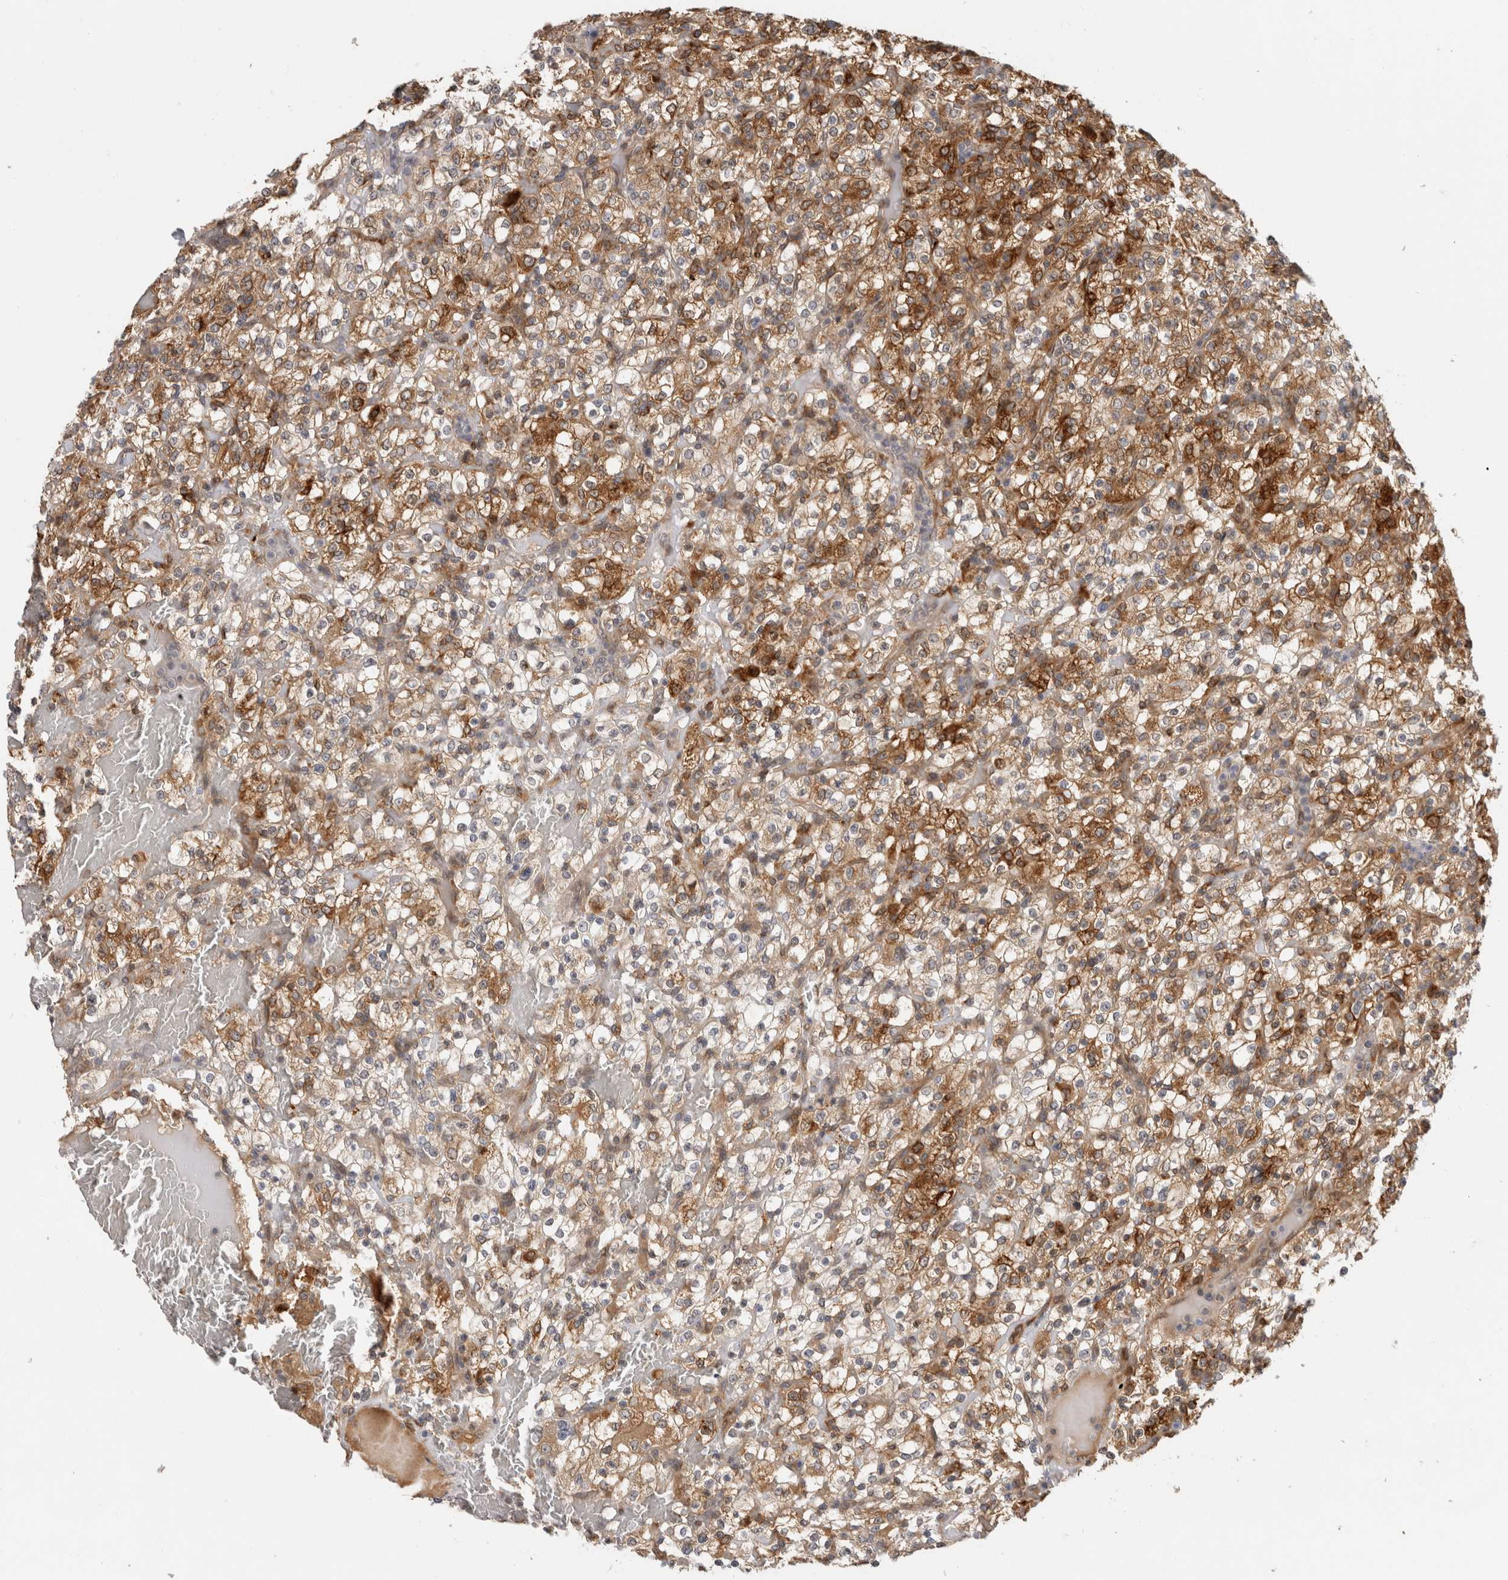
{"staining": {"intensity": "moderate", "quantity": ">75%", "location": "cytoplasmic/membranous"}, "tissue": "renal cancer", "cell_type": "Tumor cells", "image_type": "cancer", "snomed": [{"axis": "morphology", "description": "Normal tissue, NOS"}, {"axis": "morphology", "description": "Adenocarcinoma, NOS"}, {"axis": "topography", "description": "Kidney"}], "caption": "IHC (DAB (3,3'-diaminobenzidine)) staining of renal cancer demonstrates moderate cytoplasmic/membranous protein positivity in about >75% of tumor cells.", "gene": "APOL2", "patient": {"sex": "female", "age": 72}}